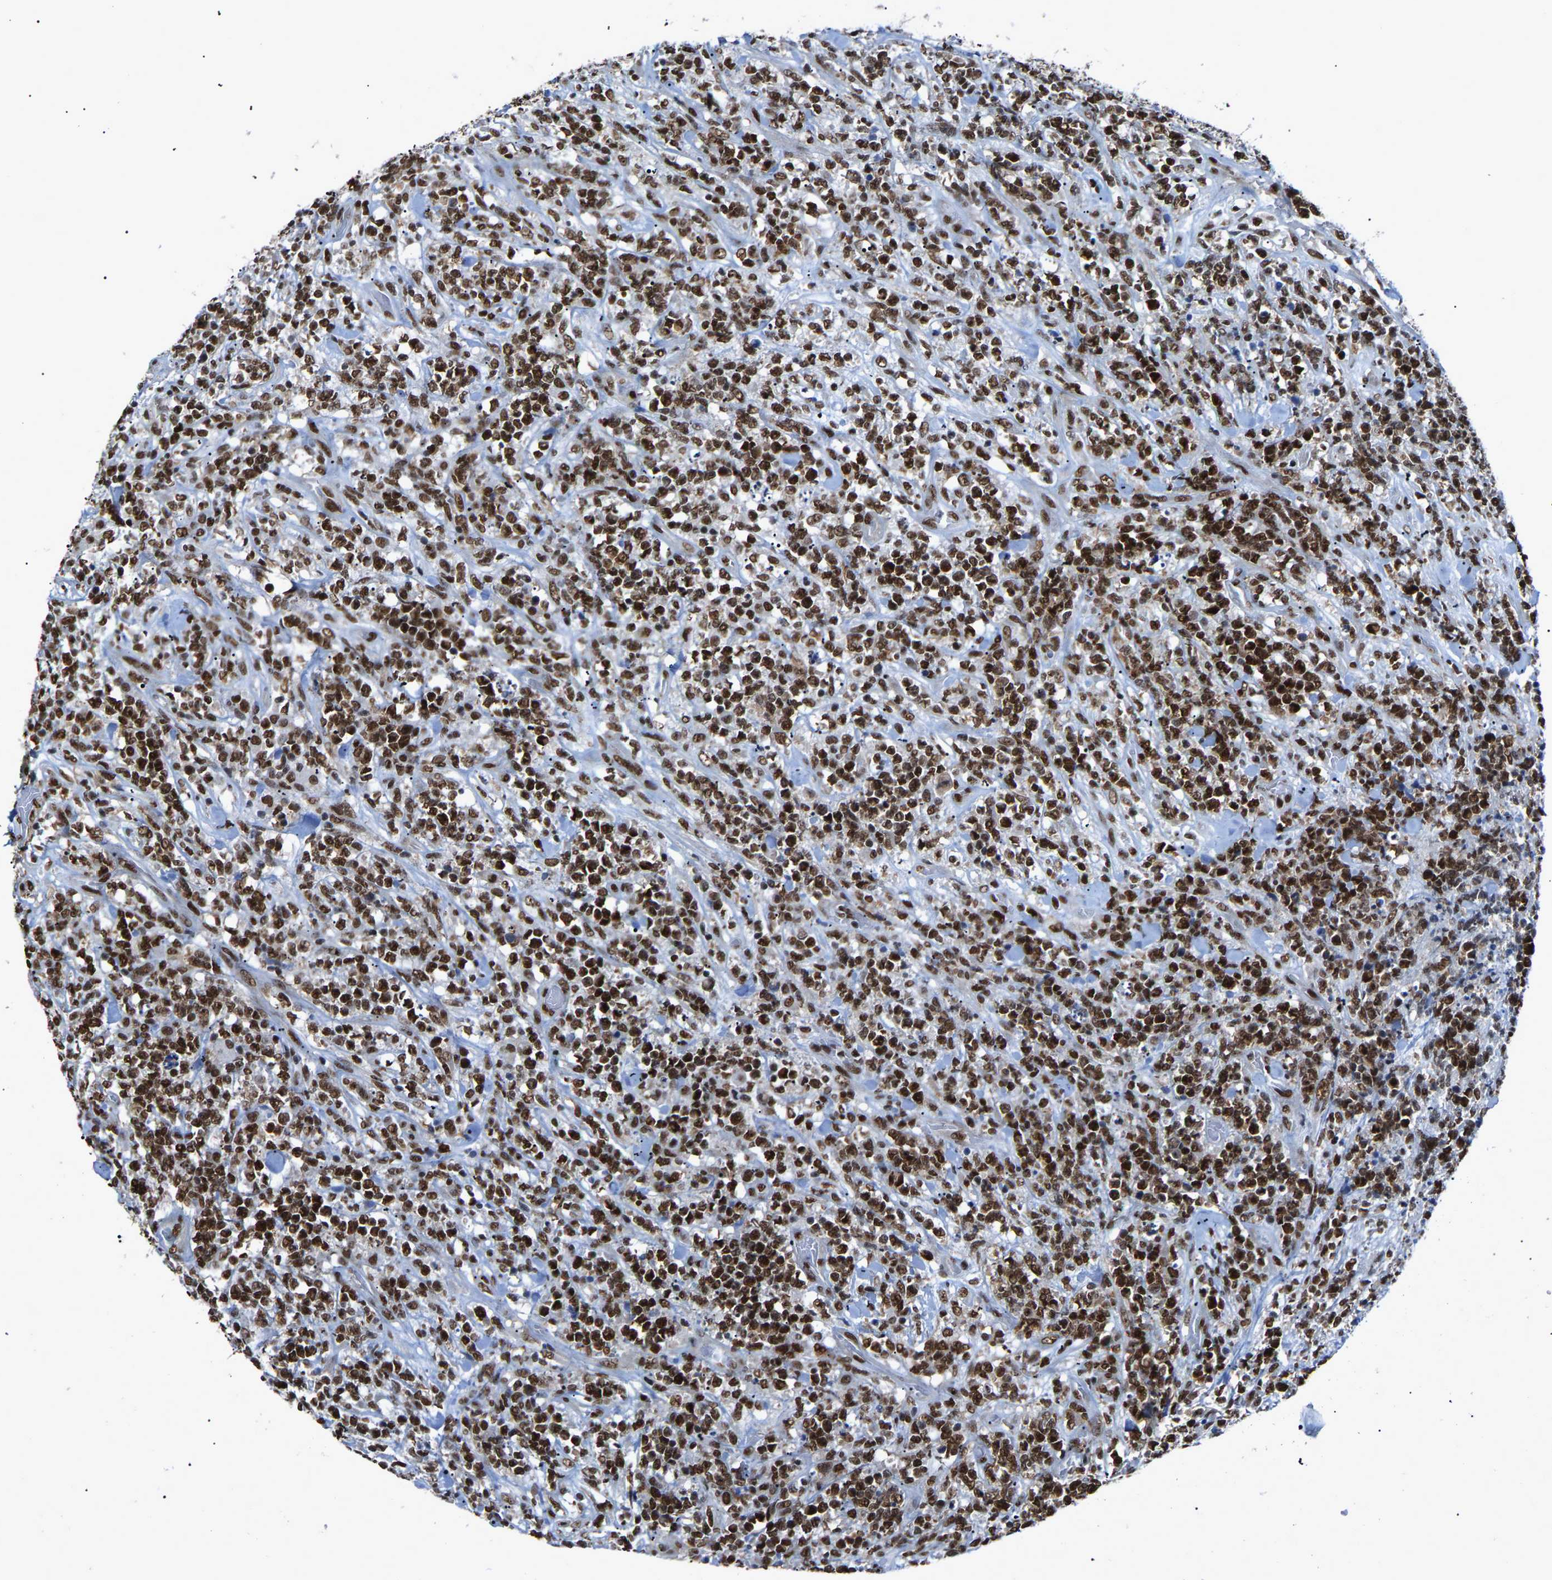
{"staining": {"intensity": "strong", "quantity": ">75%", "location": "nuclear"}, "tissue": "lymphoma", "cell_type": "Tumor cells", "image_type": "cancer", "snomed": [{"axis": "morphology", "description": "Malignant lymphoma, non-Hodgkin's type, High grade"}, {"axis": "topography", "description": "Soft tissue"}], "caption": "Lymphoma tissue shows strong nuclear positivity in about >75% of tumor cells Immunohistochemistry (ihc) stains the protein in brown and the nuclei are stained blue.", "gene": "DDX5", "patient": {"sex": "male", "age": 18}}